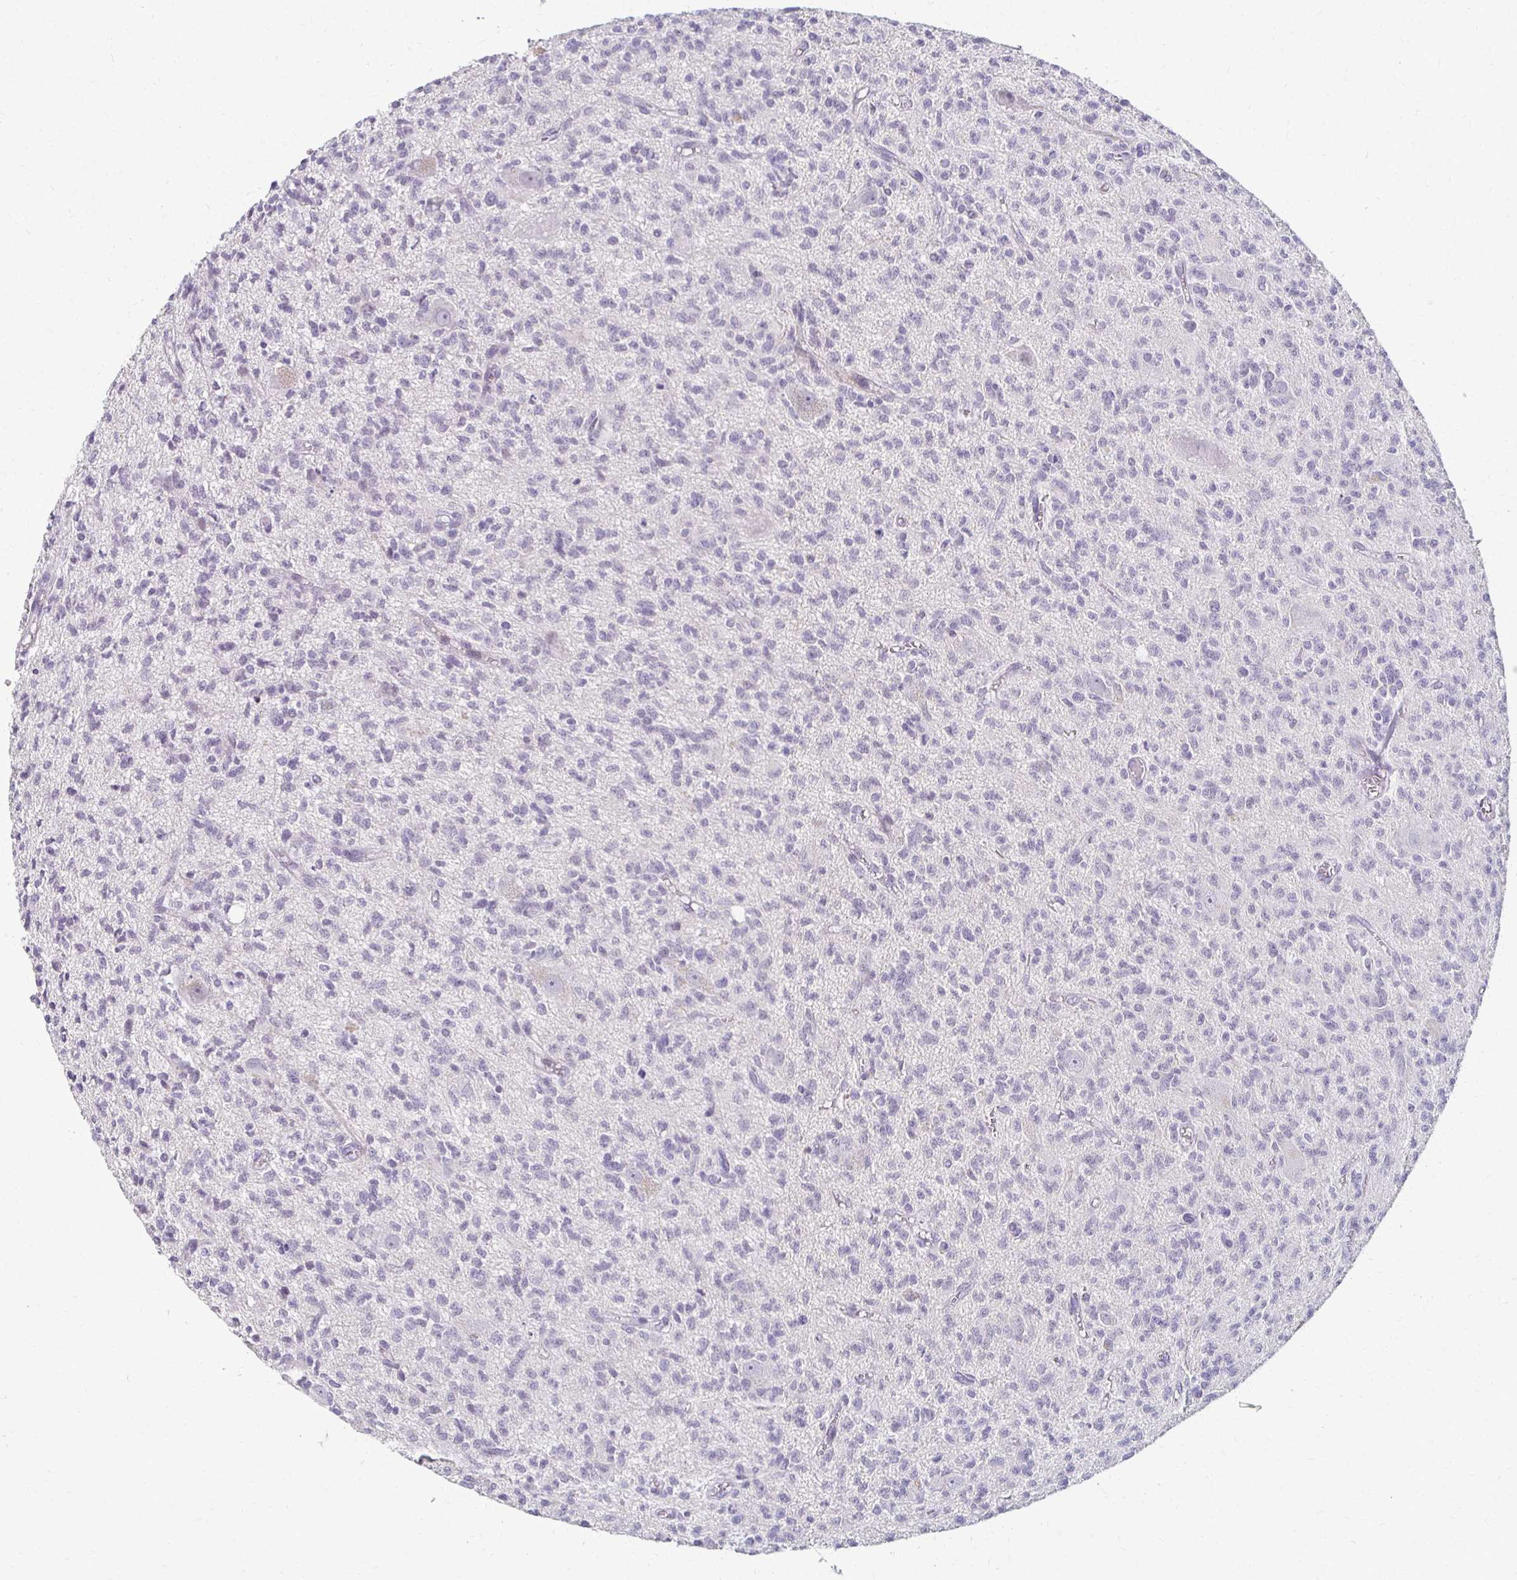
{"staining": {"intensity": "negative", "quantity": "none", "location": "none"}, "tissue": "glioma", "cell_type": "Tumor cells", "image_type": "cancer", "snomed": [{"axis": "morphology", "description": "Glioma, malignant, Low grade"}, {"axis": "topography", "description": "Brain"}], "caption": "Tumor cells show no significant protein positivity in low-grade glioma (malignant).", "gene": "FOXO4", "patient": {"sex": "male", "age": 64}}